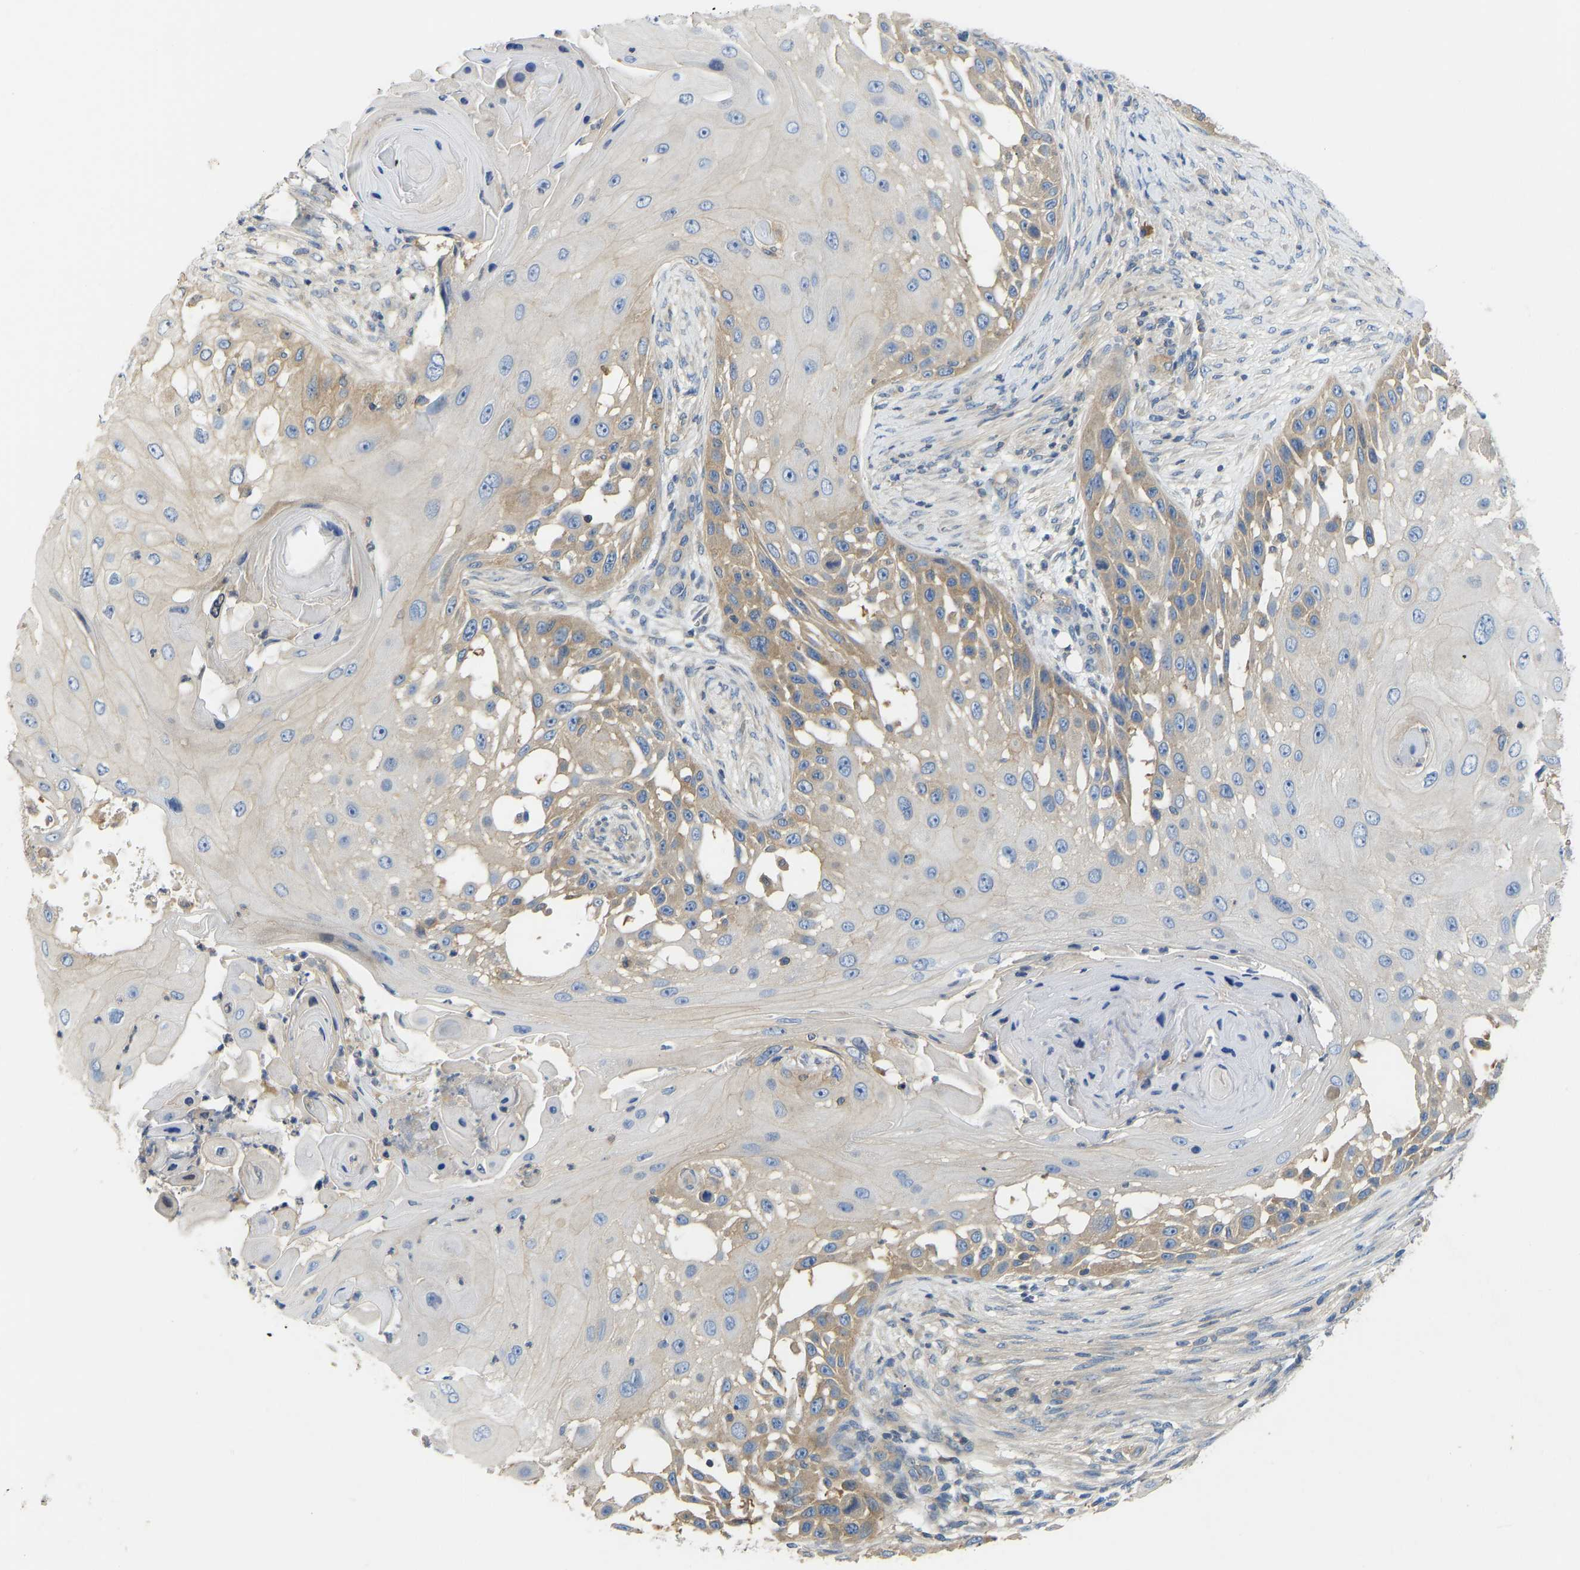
{"staining": {"intensity": "weak", "quantity": ">75%", "location": "cytoplasmic/membranous"}, "tissue": "skin cancer", "cell_type": "Tumor cells", "image_type": "cancer", "snomed": [{"axis": "morphology", "description": "Squamous cell carcinoma, NOS"}, {"axis": "topography", "description": "Skin"}], "caption": "Tumor cells show weak cytoplasmic/membranous expression in approximately >75% of cells in squamous cell carcinoma (skin).", "gene": "PPP3CA", "patient": {"sex": "female", "age": 44}}